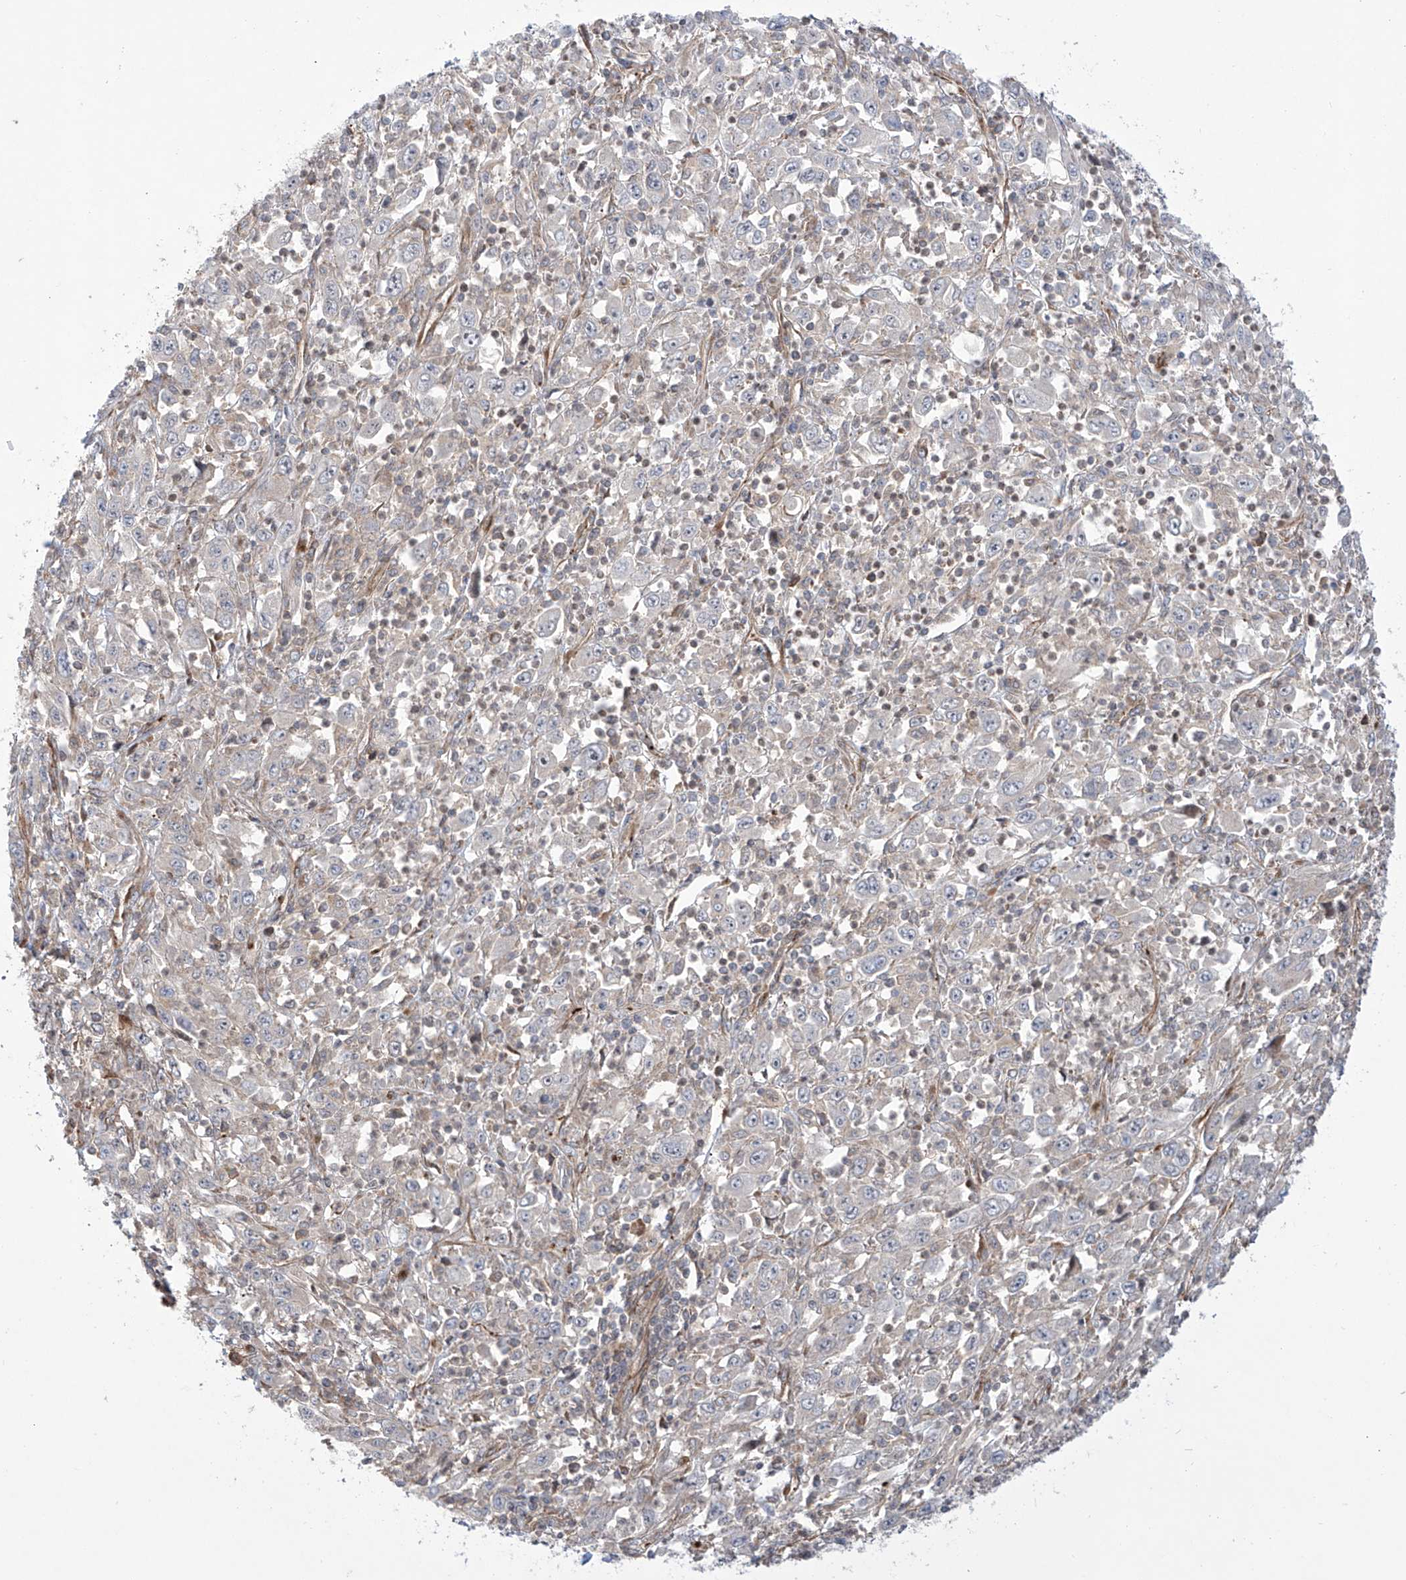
{"staining": {"intensity": "negative", "quantity": "none", "location": "none"}, "tissue": "melanoma", "cell_type": "Tumor cells", "image_type": "cancer", "snomed": [{"axis": "morphology", "description": "Malignant melanoma, Metastatic site"}, {"axis": "topography", "description": "Skin"}], "caption": "The micrograph shows no staining of tumor cells in malignant melanoma (metastatic site).", "gene": "APAF1", "patient": {"sex": "female", "age": 56}}